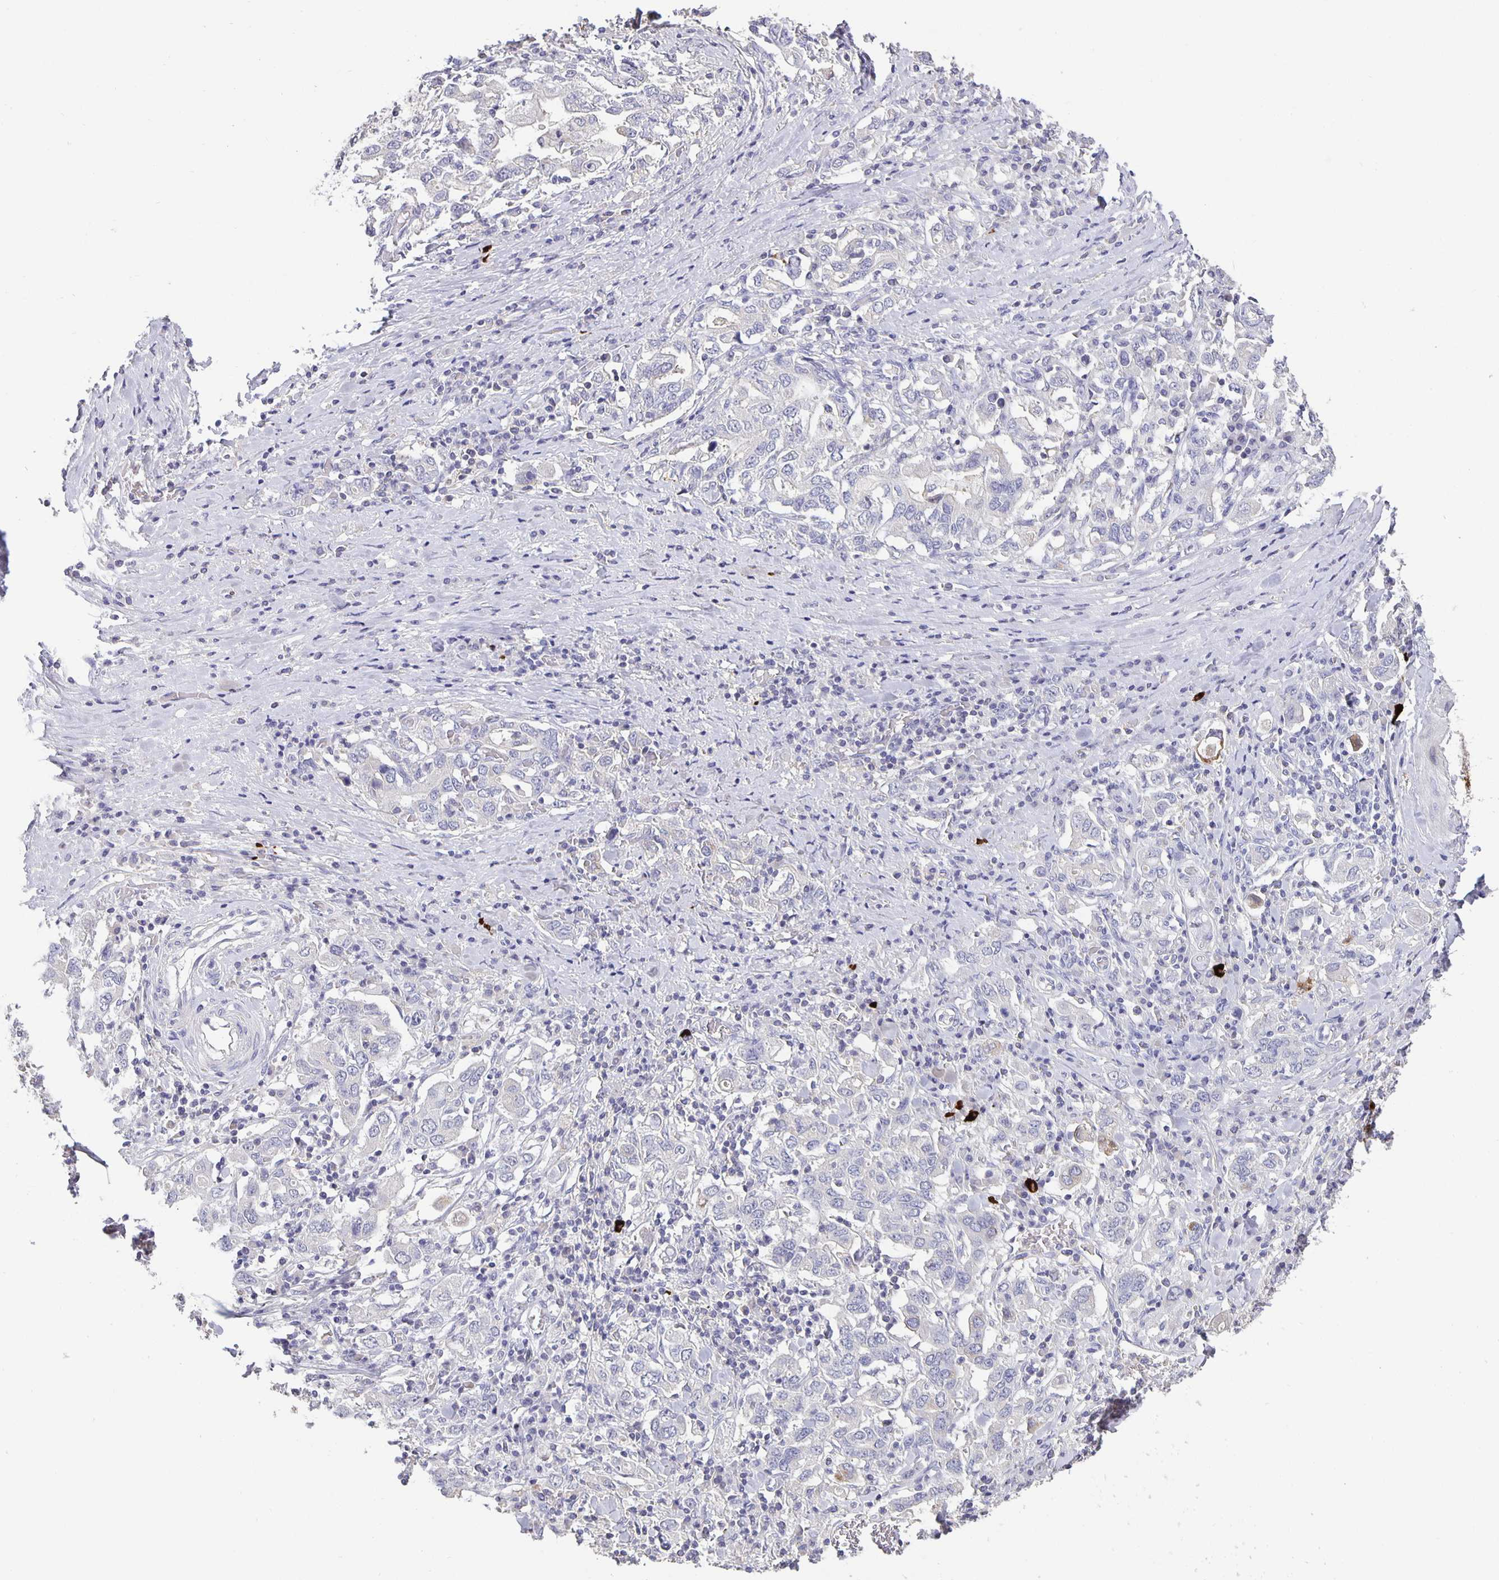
{"staining": {"intensity": "negative", "quantity": "none", "location": "none"}, "tissue": "stomach cancer", "cell_type": "Tumor cells", "image_type": "cancer", "snomed": [{"axis": "morphology", "description": "Adenocarcinoma, NOS"}, {"axis": "topography", "description": "Stomach, upper"}, {"axis": "topography", "description": "Stomach"}], "caption": "DAB immunohistochemical staining of stomach cancer (adenocarcinoma) shows no significant expression in tumor cells.", "gene": "GDF15", "patient": {"sex": "male", "age": 62}}